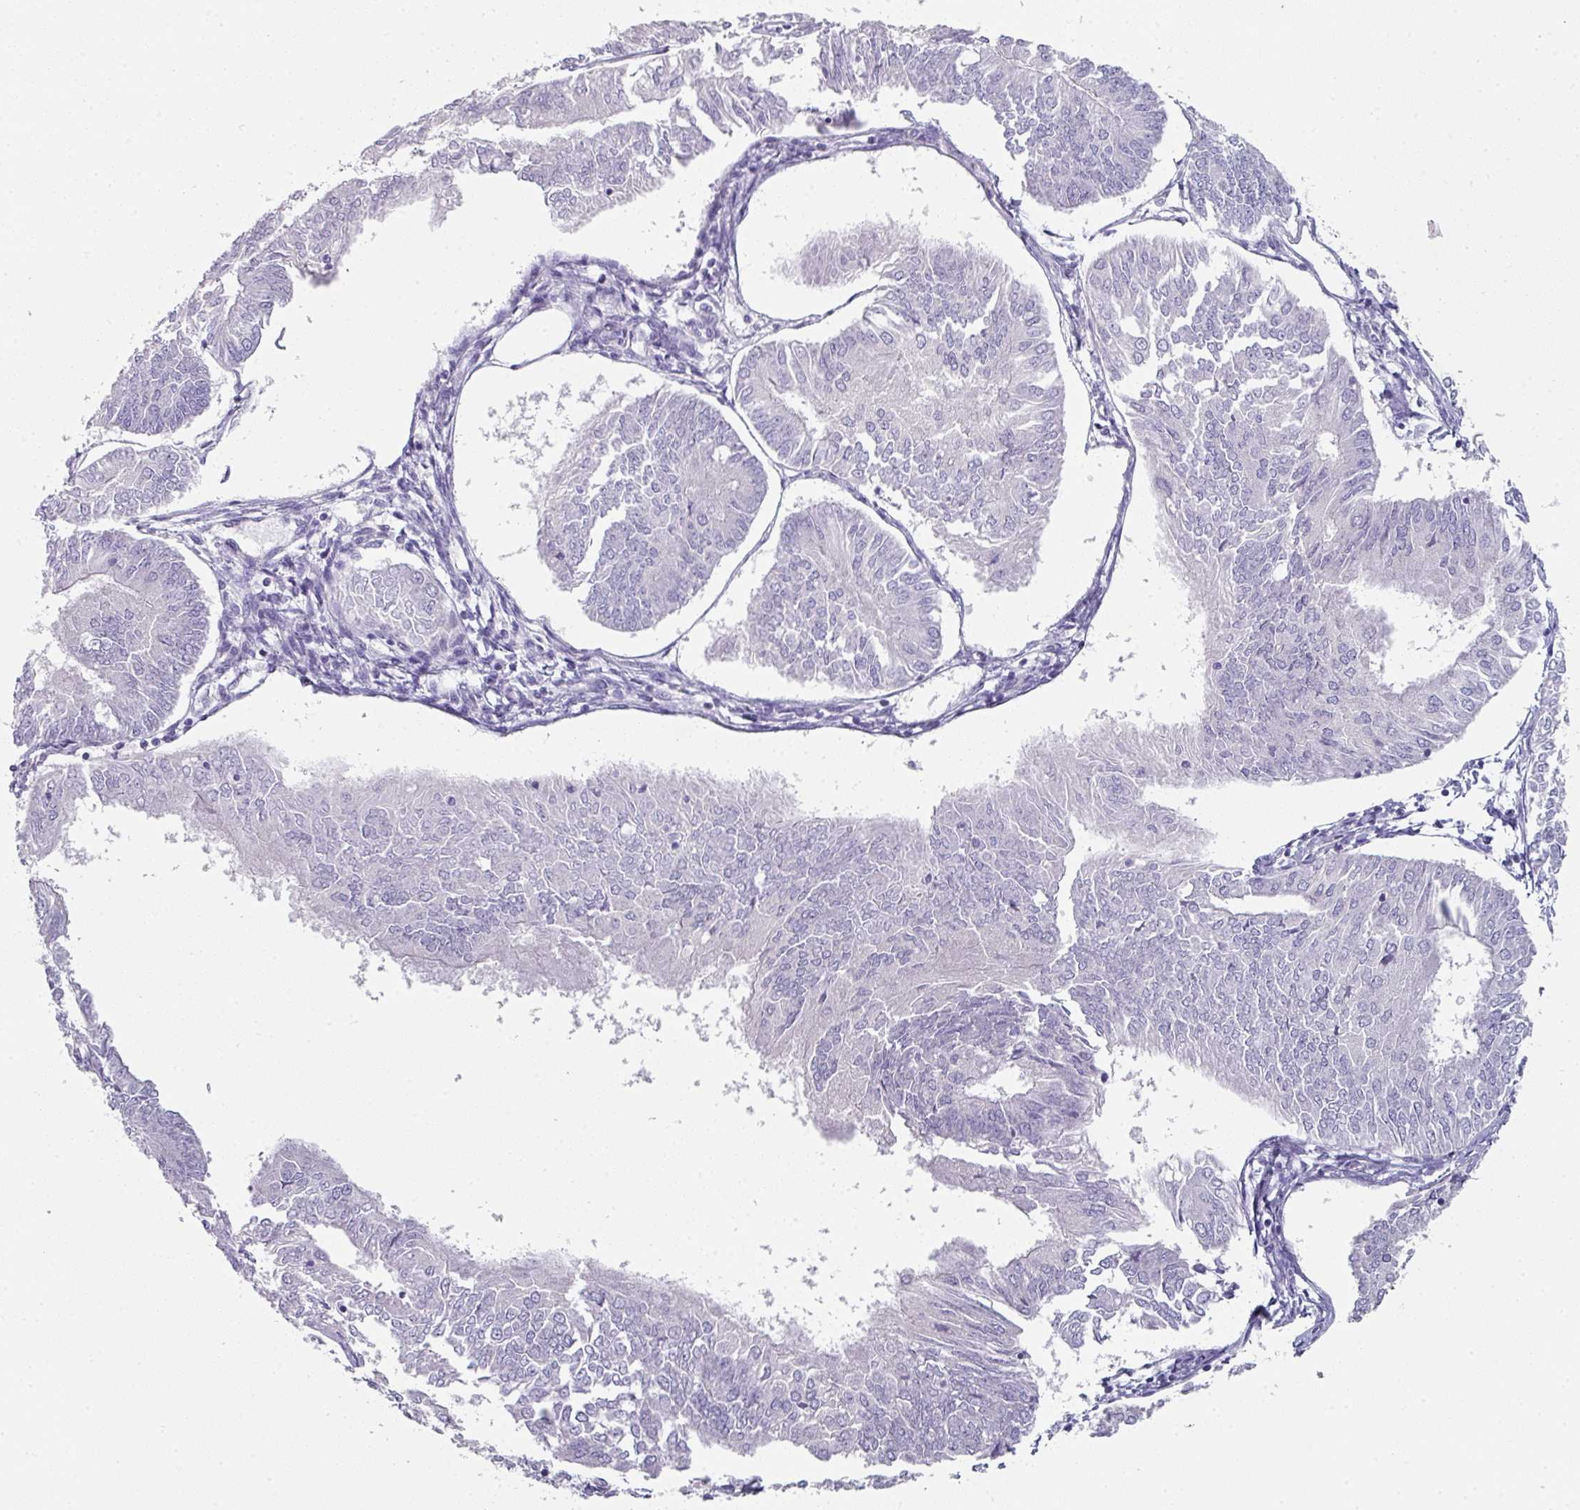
{"staining": {"intensity": "negative", "quantity": "none", "location": "none"}, "tissue": "endometrial cancer", "cell_type": "Tumor cells", "image_type": "cancer", "snomed": [{"axis": "morphology", "description": "Adenocarcinoma, NOS"}, {"axis": "topography", "description": "Endometrium"}], "caption": "Photomicrograph shows no protein staining in tumor cells of adenocarcinoma (endometrial) tissue.", "gene": "SLC17A7", "patient": {"sex": "female", "age": 58}}